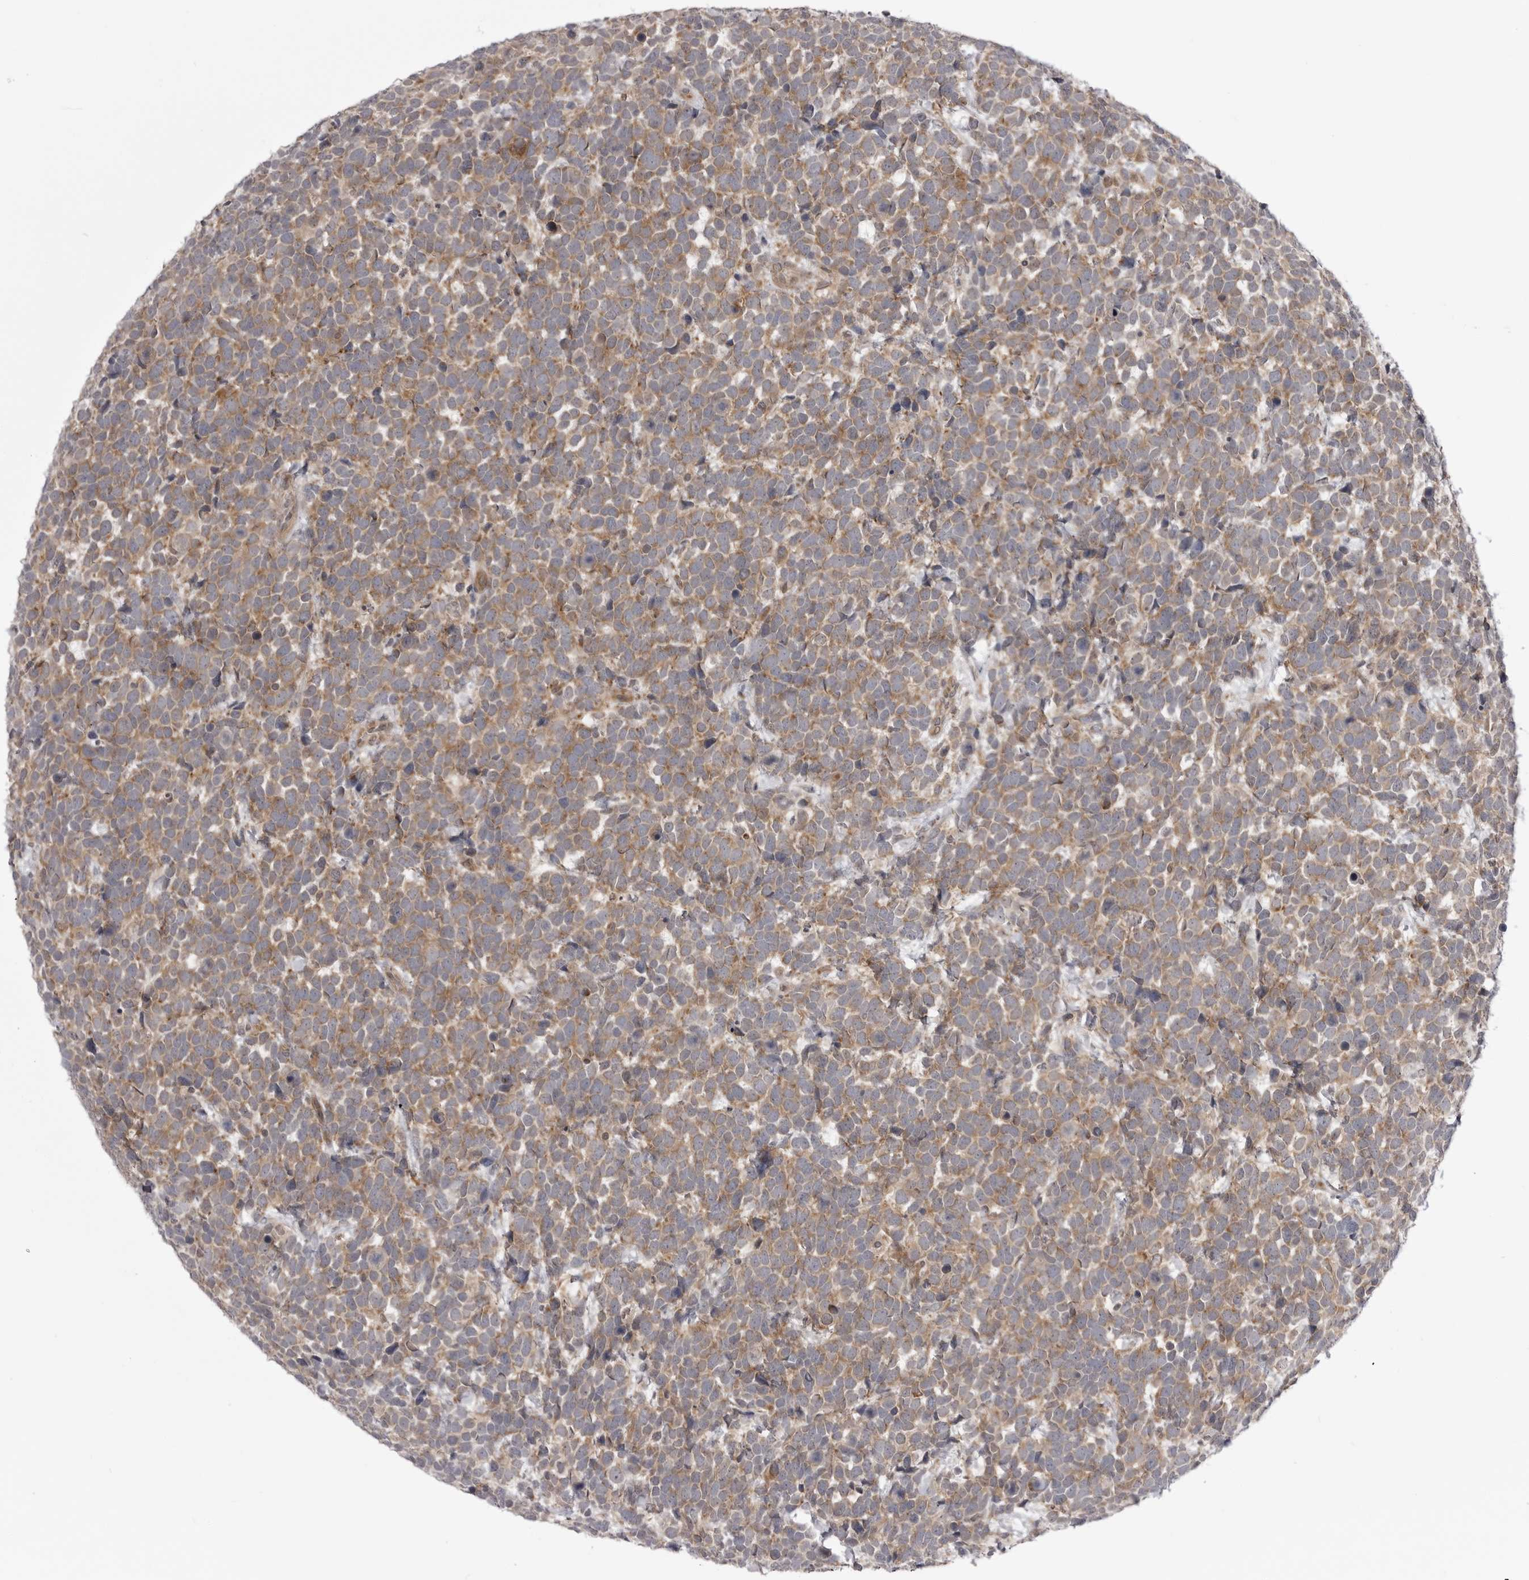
{"staining": {"intensity": "moderate", "quantity": ">75%", "location": "cytoplasmic/membranous"}, "tissue": "urothelial cancer", "cell_type": "Tumor cells", "image_type": "cancer", "snomed": [{"axis": "morphology", "description": "Urothelial carcinoma, High grade"}, {"axis": "topography", "description": "Urinary bladder"}], "caption": "The photomicrograph displays a brown stain indicating the presence of a protein in the cytoplasmic/membranous of tumor cells in urothelial cancer. The protein is stained brown, and the nuclei are stained in blue (DAB (3,3'-diaminobenzidine) IHC with brightfield microscopy, high magnification).", "gene": "CCDC18", "patient": {"sex": "female", "age": 82}}